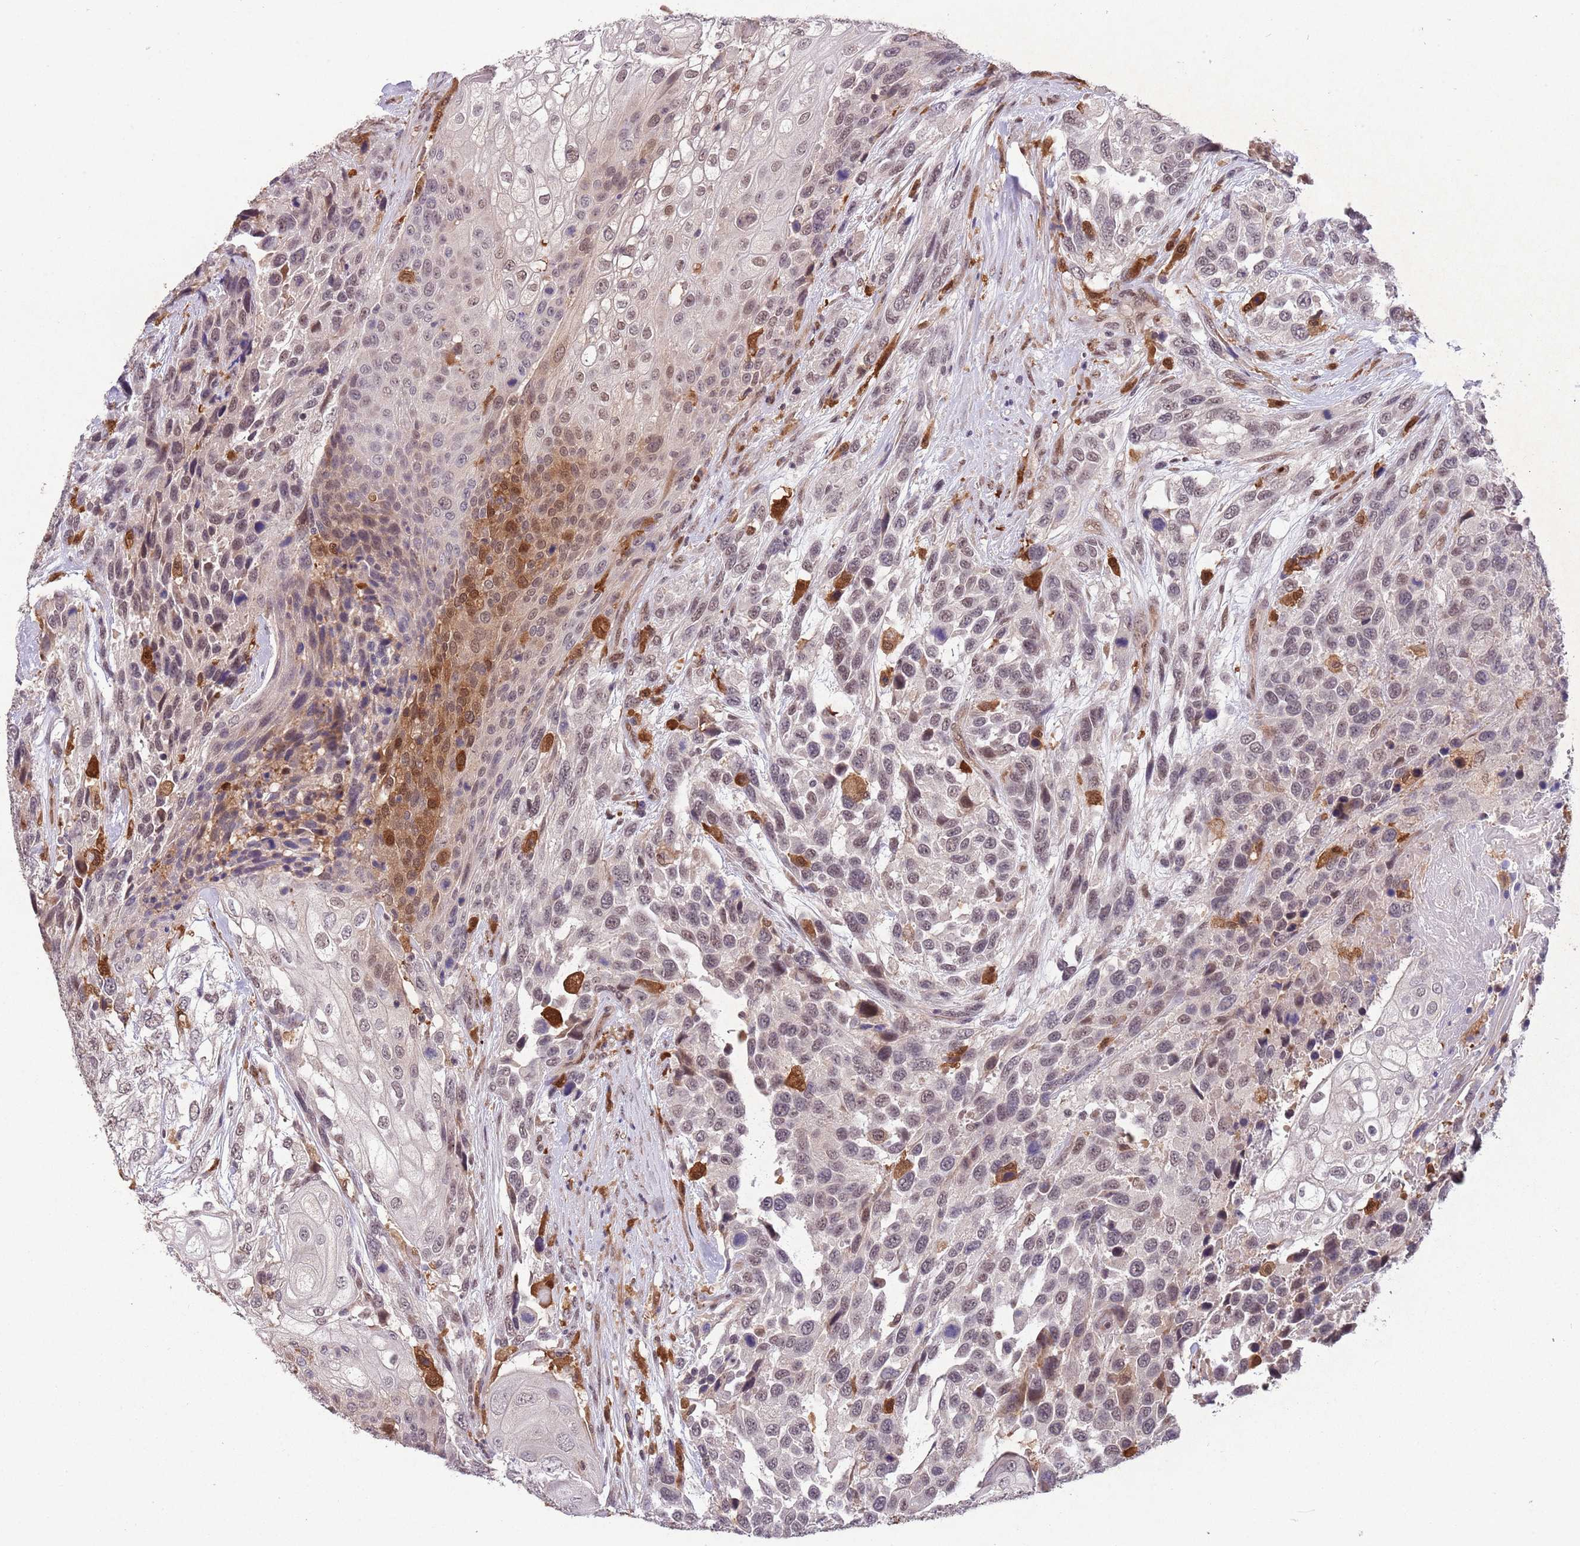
{"staining": {"intensity": "moderate", "quantity": "<25%", "location": "cytoplasmic/membranous,nuclear"}, "tissue": "urothelial cancer", "cell_type": "Tumor cells", "image_type": "cancer", "snomed": [{"axis": "morphology", "description": "Urothelial carcinoma, High grade"}, {"axis": "topography", "description": "Urinary bladder"}], "caption": "The histopathology image demonstrates a brown stain indicating the presence of a protein in the cytoplasmic/membranous and nuclear of tumor cells in high-grade urothelial carcinoma.", "gene": "ZNF639", "patient": {"sex": "female", "age": 70}}